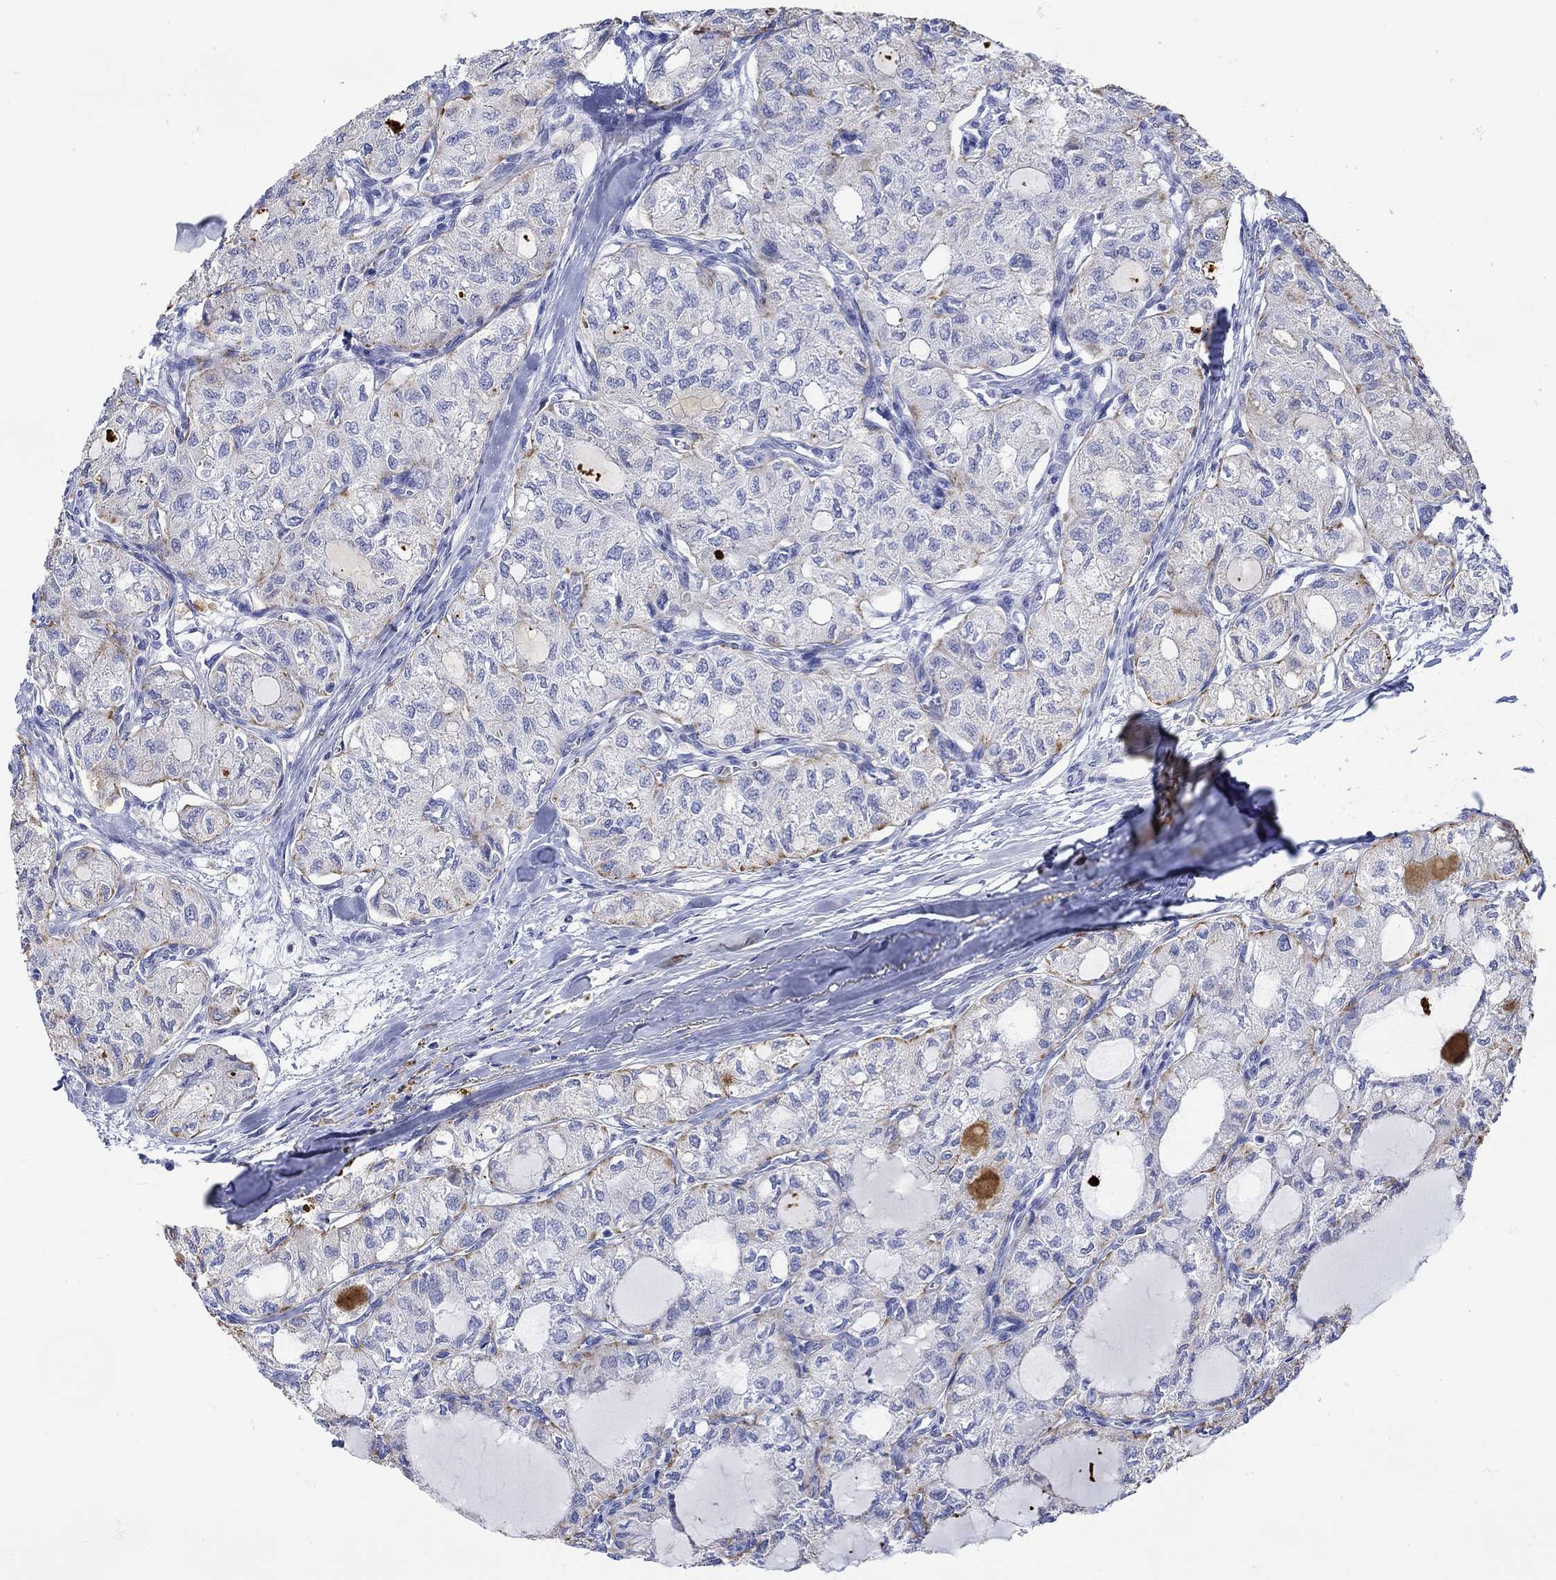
{"staining": {"intensity": "moderate", "quantity": "<25%", "location": "cytoplasmic/membranous"}, "tissue": "thyroid cancer", "cell_type": "Tumor cells", "image_type": "cancer", "snomed": [{"axis": "morphology", "description": "Follicular adenoma carcinoma, NOS"}, {"axis": "topography", "description": "Thyroid gland"}], "caption": "Immunohistochemical staining of human thyroid cancer (follicular adenoma carcinoma) exhibits low levels of moderate cytoplasmic/membranous positivity in approximately <25% of tumor cells.", "gene": "ANKMY1", "patient": {"sex": "male", "age": 75}}